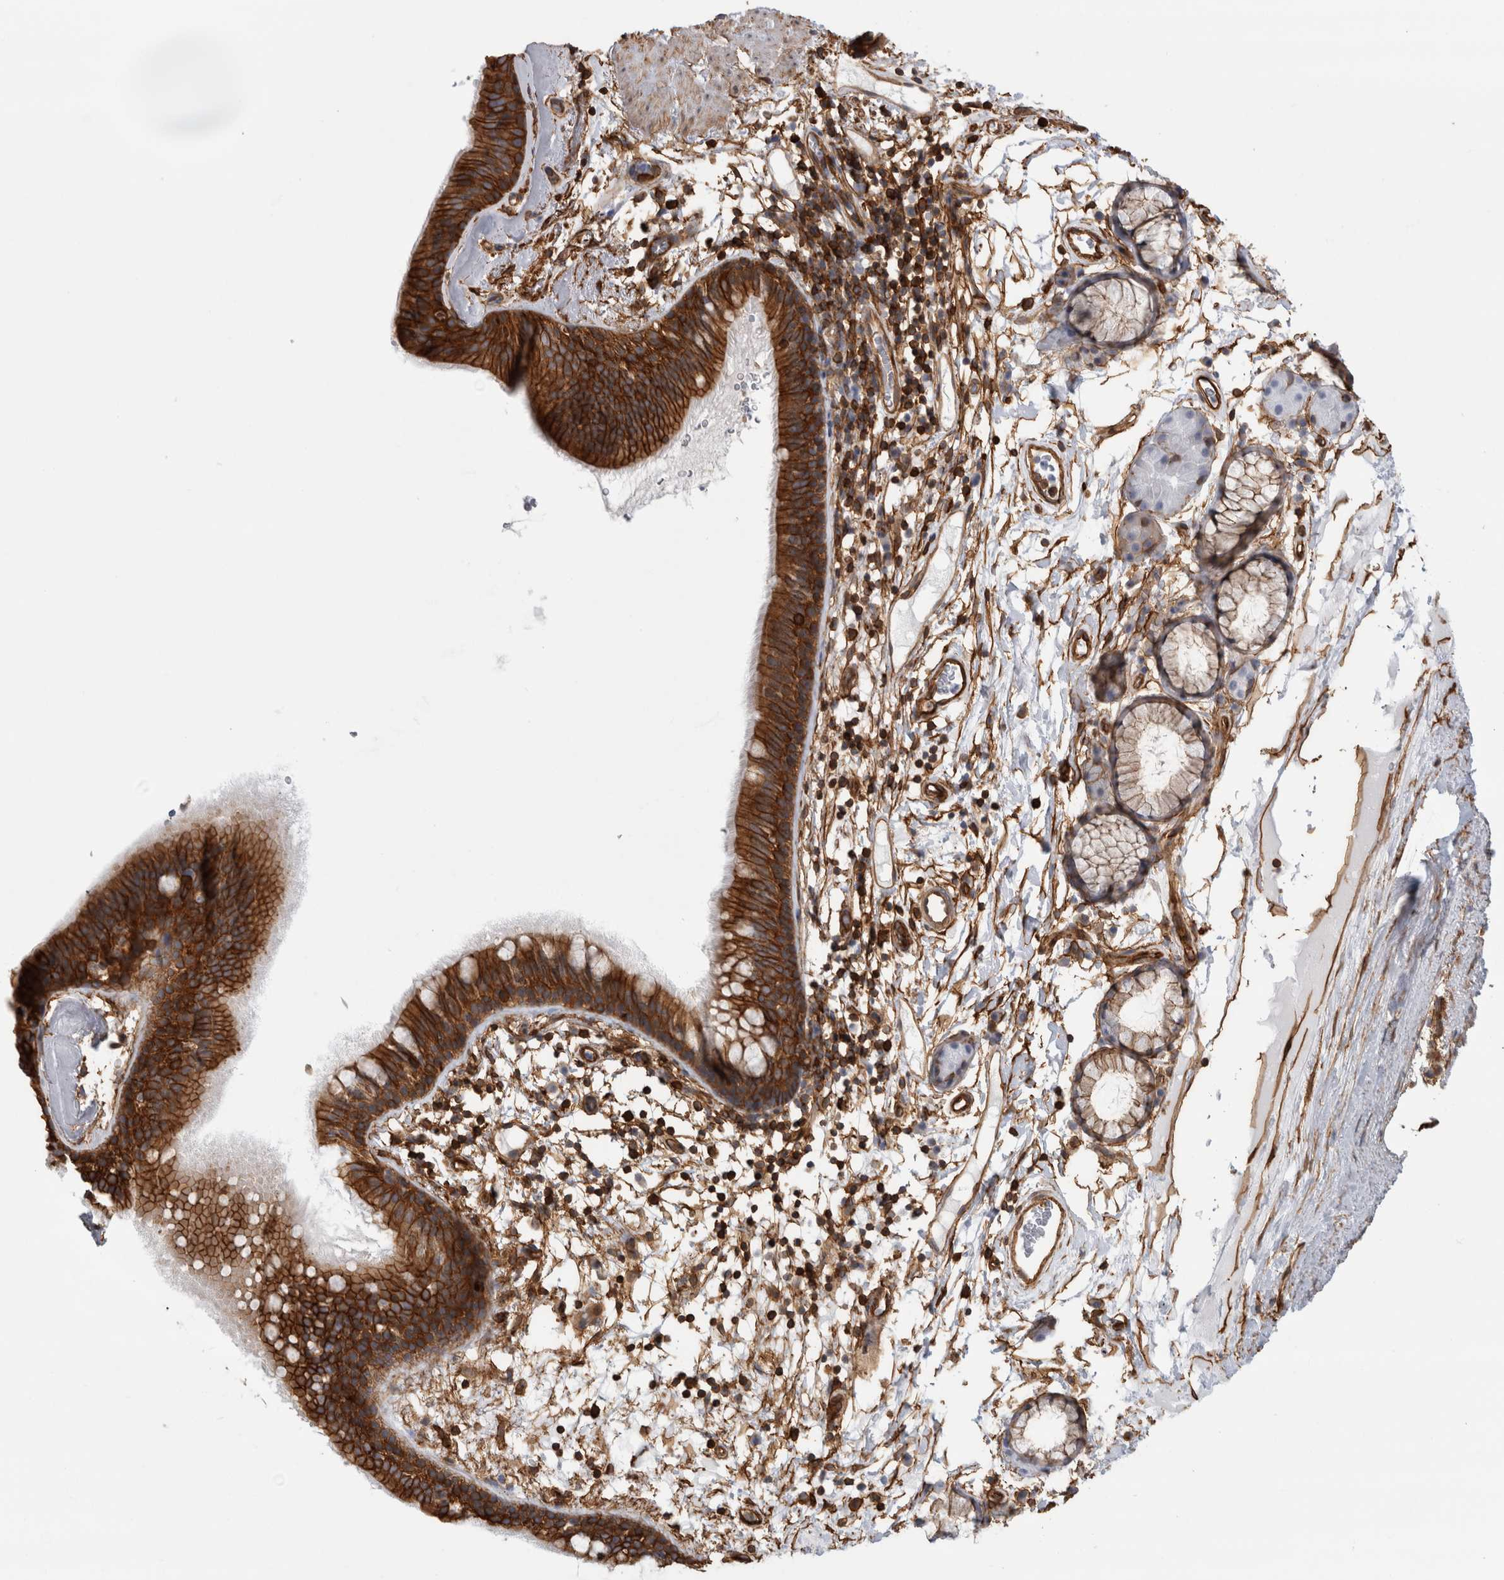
{"staining": {"intensity": "strong", "quantity": ">75%", "location": "cytoplasmic/membranous"}, "tissue": "bronchus", "cell_type": "Respiratory epithelial cells", "image_type": "normal", "snomed": [{"axis": "morphology", "description": "Normal tissue, NOS"}, {"axis": "topography", "description": "Cartilage tissue"}], "caption": "Strong cytoplasmic/membranous staining for a protein is present in approximately >75% of respiratory epithelial cells of unremarkable bronchus using IHC.", "gene": "AHNAK", "patient": {"sex": "female", "age": 63}}